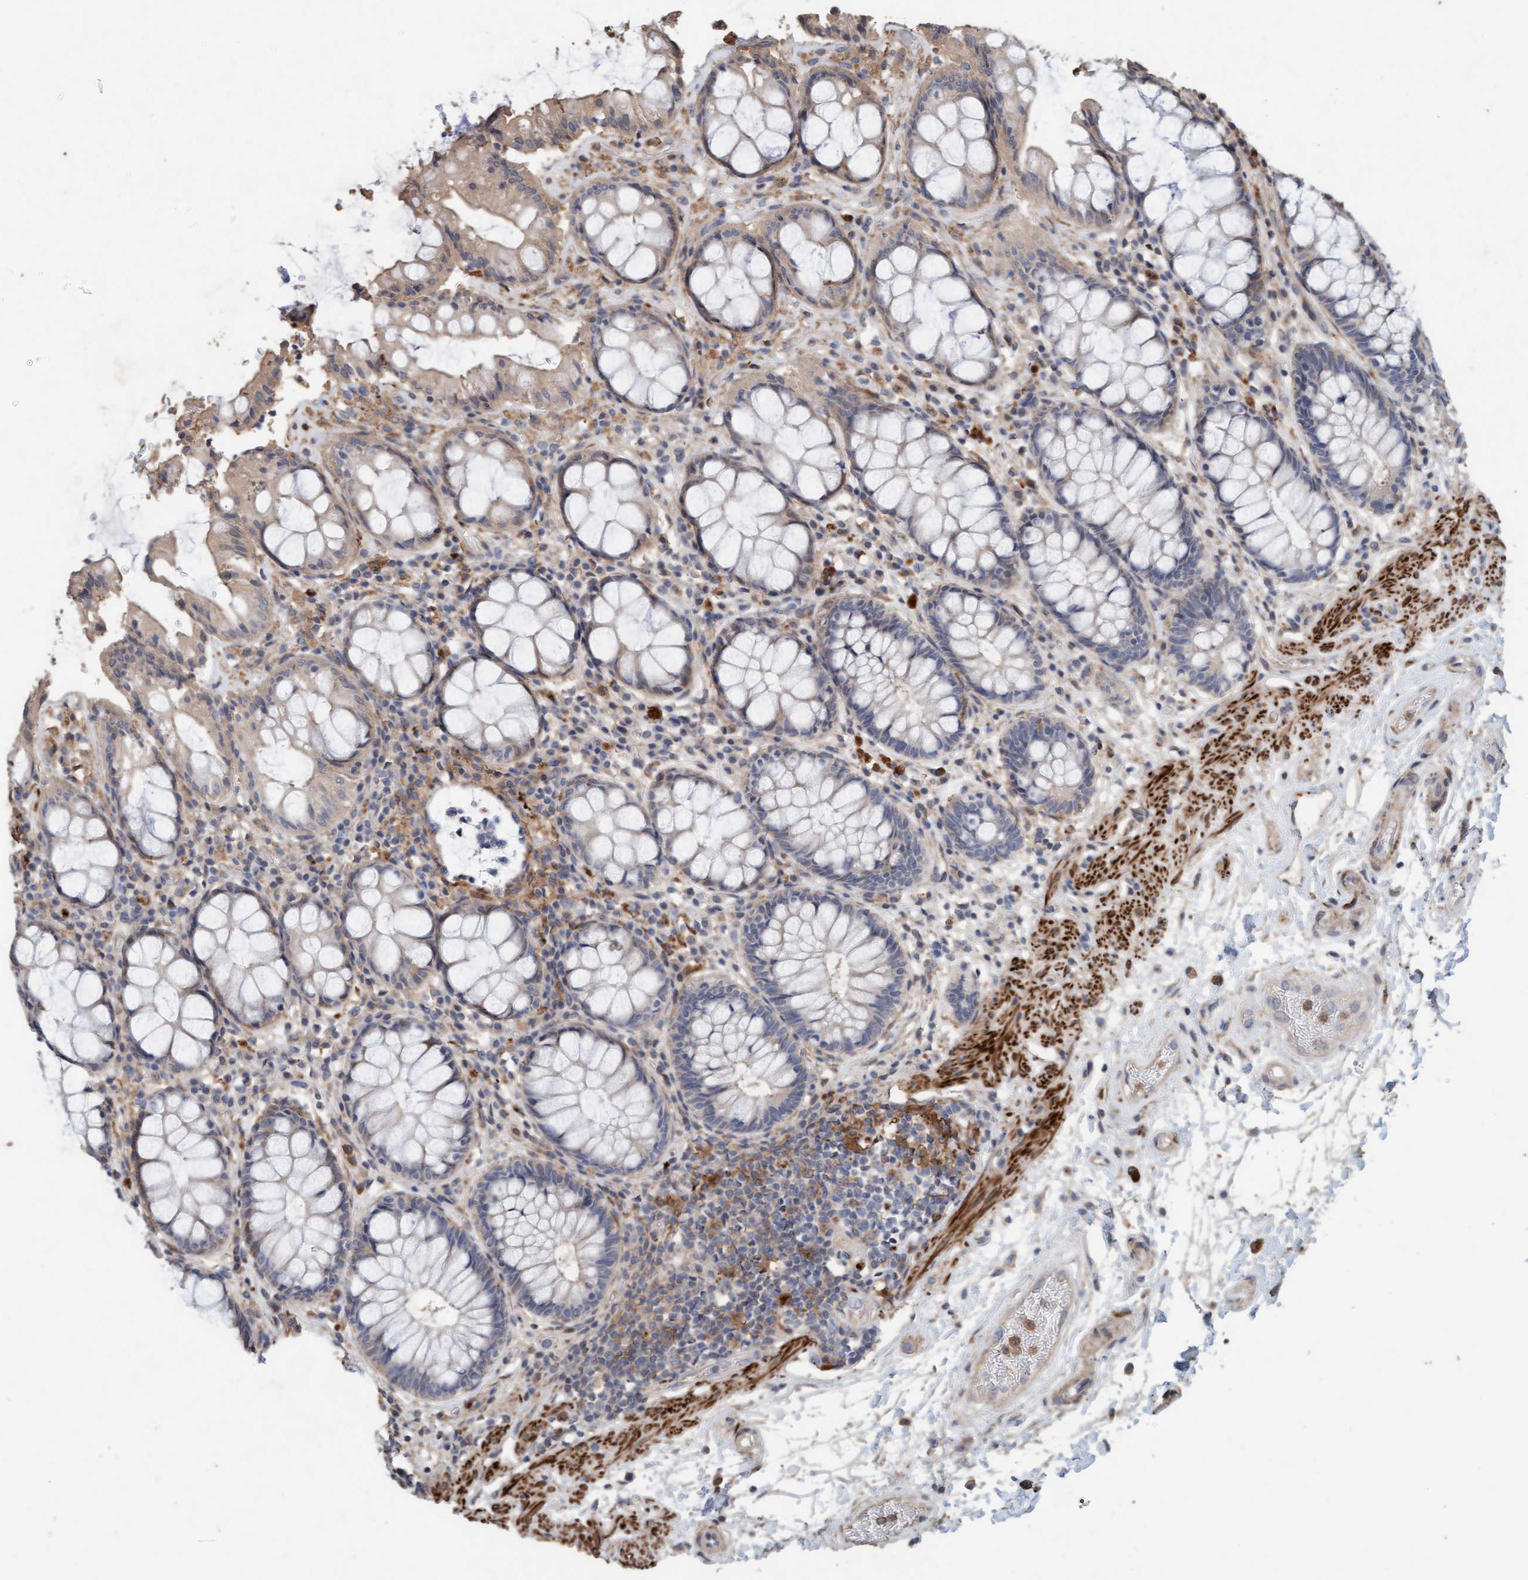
{"staining": {"intensity": "weak", "quantity": "25%-75%", "location": "cytoplasmic/membranous"}, "tissue": "rectum", "cell_type": "Glandular cells", "image_type": "normal", "snomed": [{"axis": "morphology", "description": "Normal tissue, NOS"}, {"axis": "topography", "description": "Rectum"}], "caption": "Immunohistochemical staining of normal rectum shows 25%-75% levels of weak cytoplasmic/membranous protein staining in about 25%-75% of glandular cells.", "gene": "LONRF1", "patient": {"sex": "male", "age": 64}}